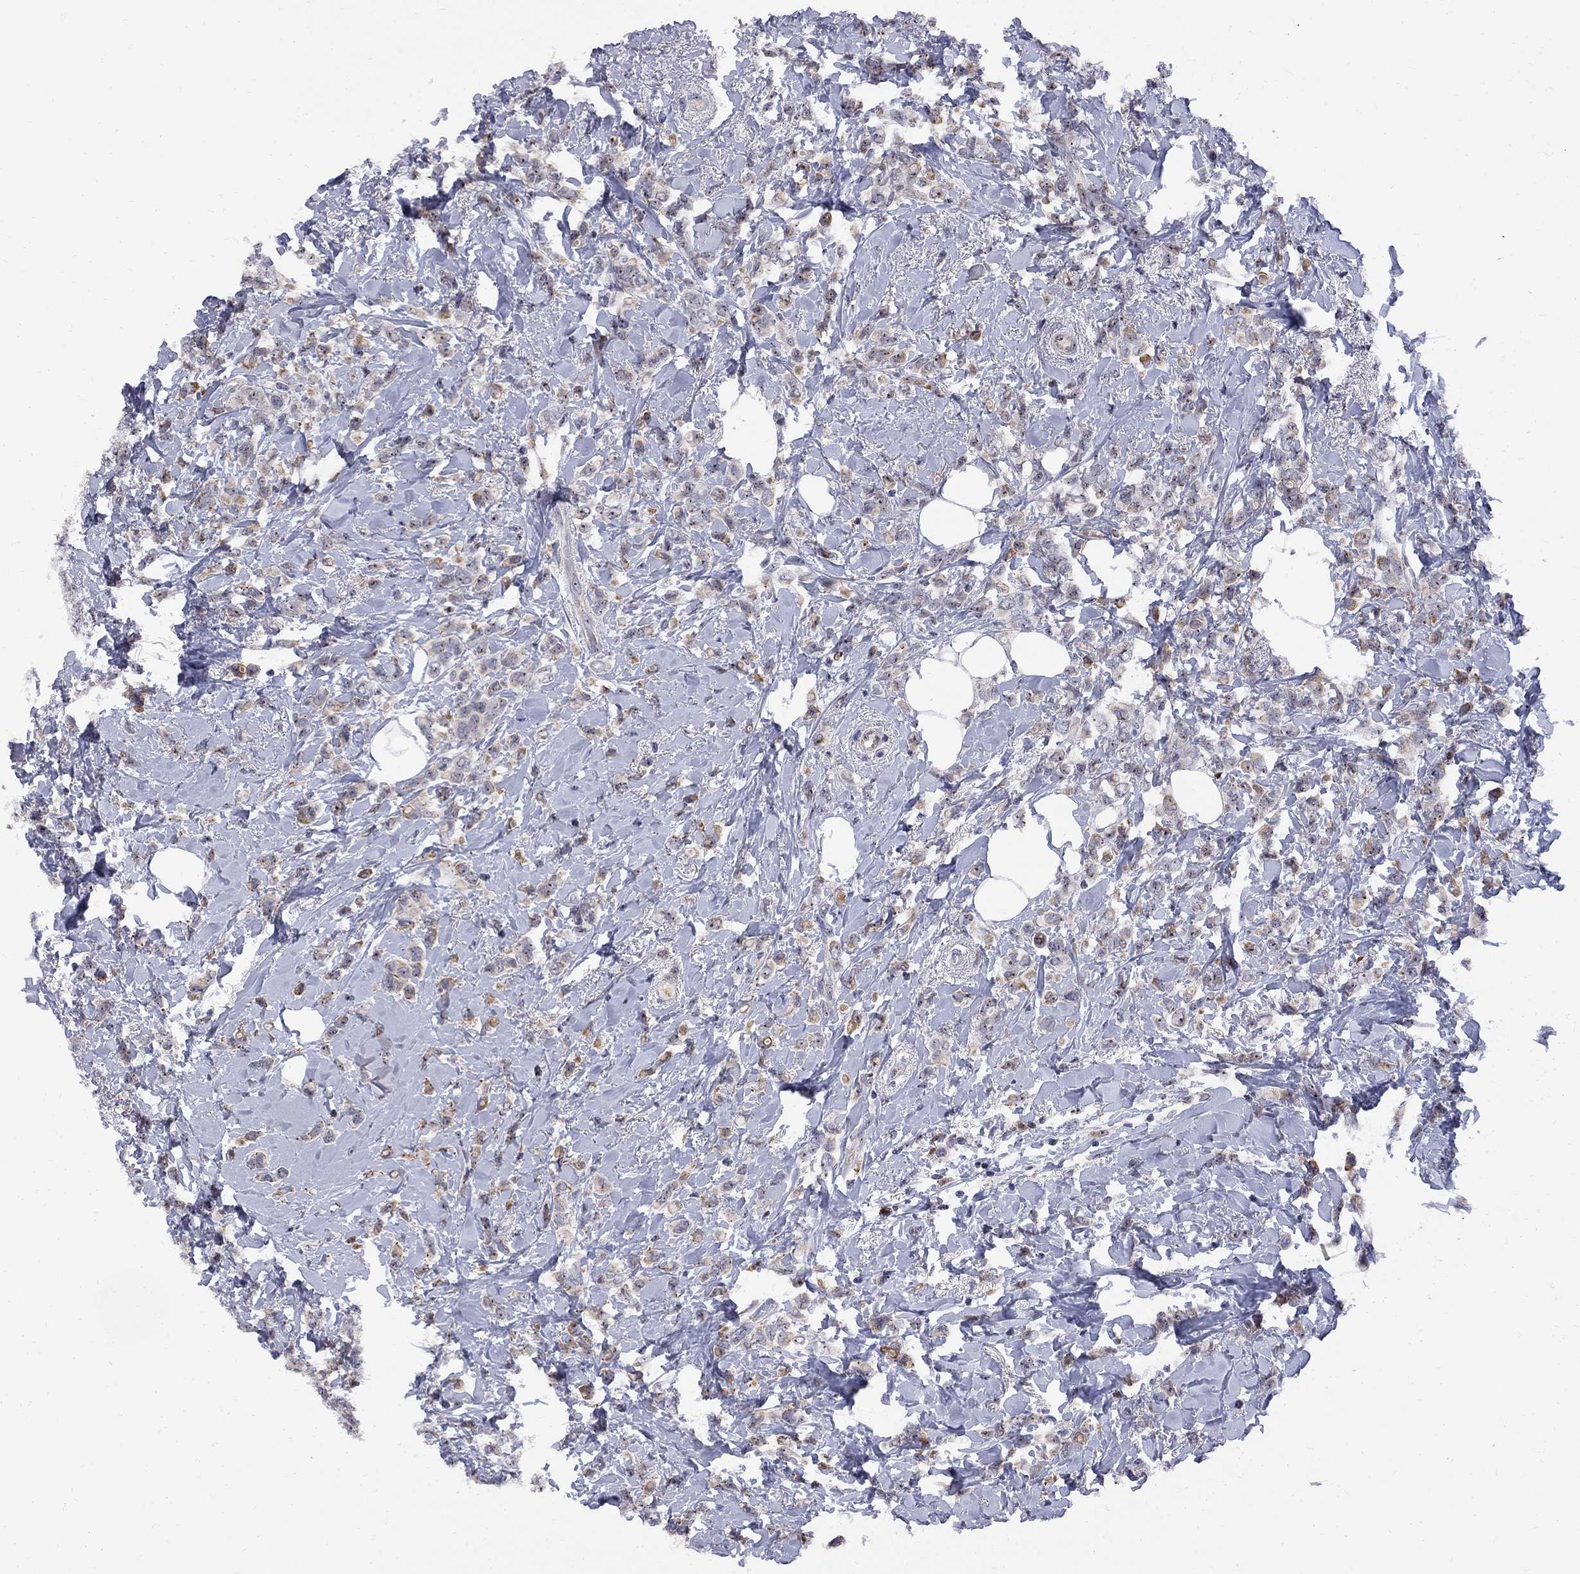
{"staining": {"intensity": "moderate", "quantity": "25%-75%", "location": "cytoplasmic/membranous,nuclear"}, "tissue": "breast cancer", "cell_type": "Tumor cells", "image_type": "cancer", "snomed": [{"axis": "morphology", "description": "Lobular carcinoma"}, {"axis": "topography", "description": "Breast"}], "caption": "DAB (3,3'-diaminobenzidine) immunohistochemical staining of breast lobular carcinoma demonstrates moderate cytoplasmic/membranous and nuclear protein positivity in approximately 25%-75% of tumor cells. (brown staining indicates protein expression, while blue staining denotes nuclei).", "gene": "DHX33", "patient": {"sex": "female", "age": 66}}